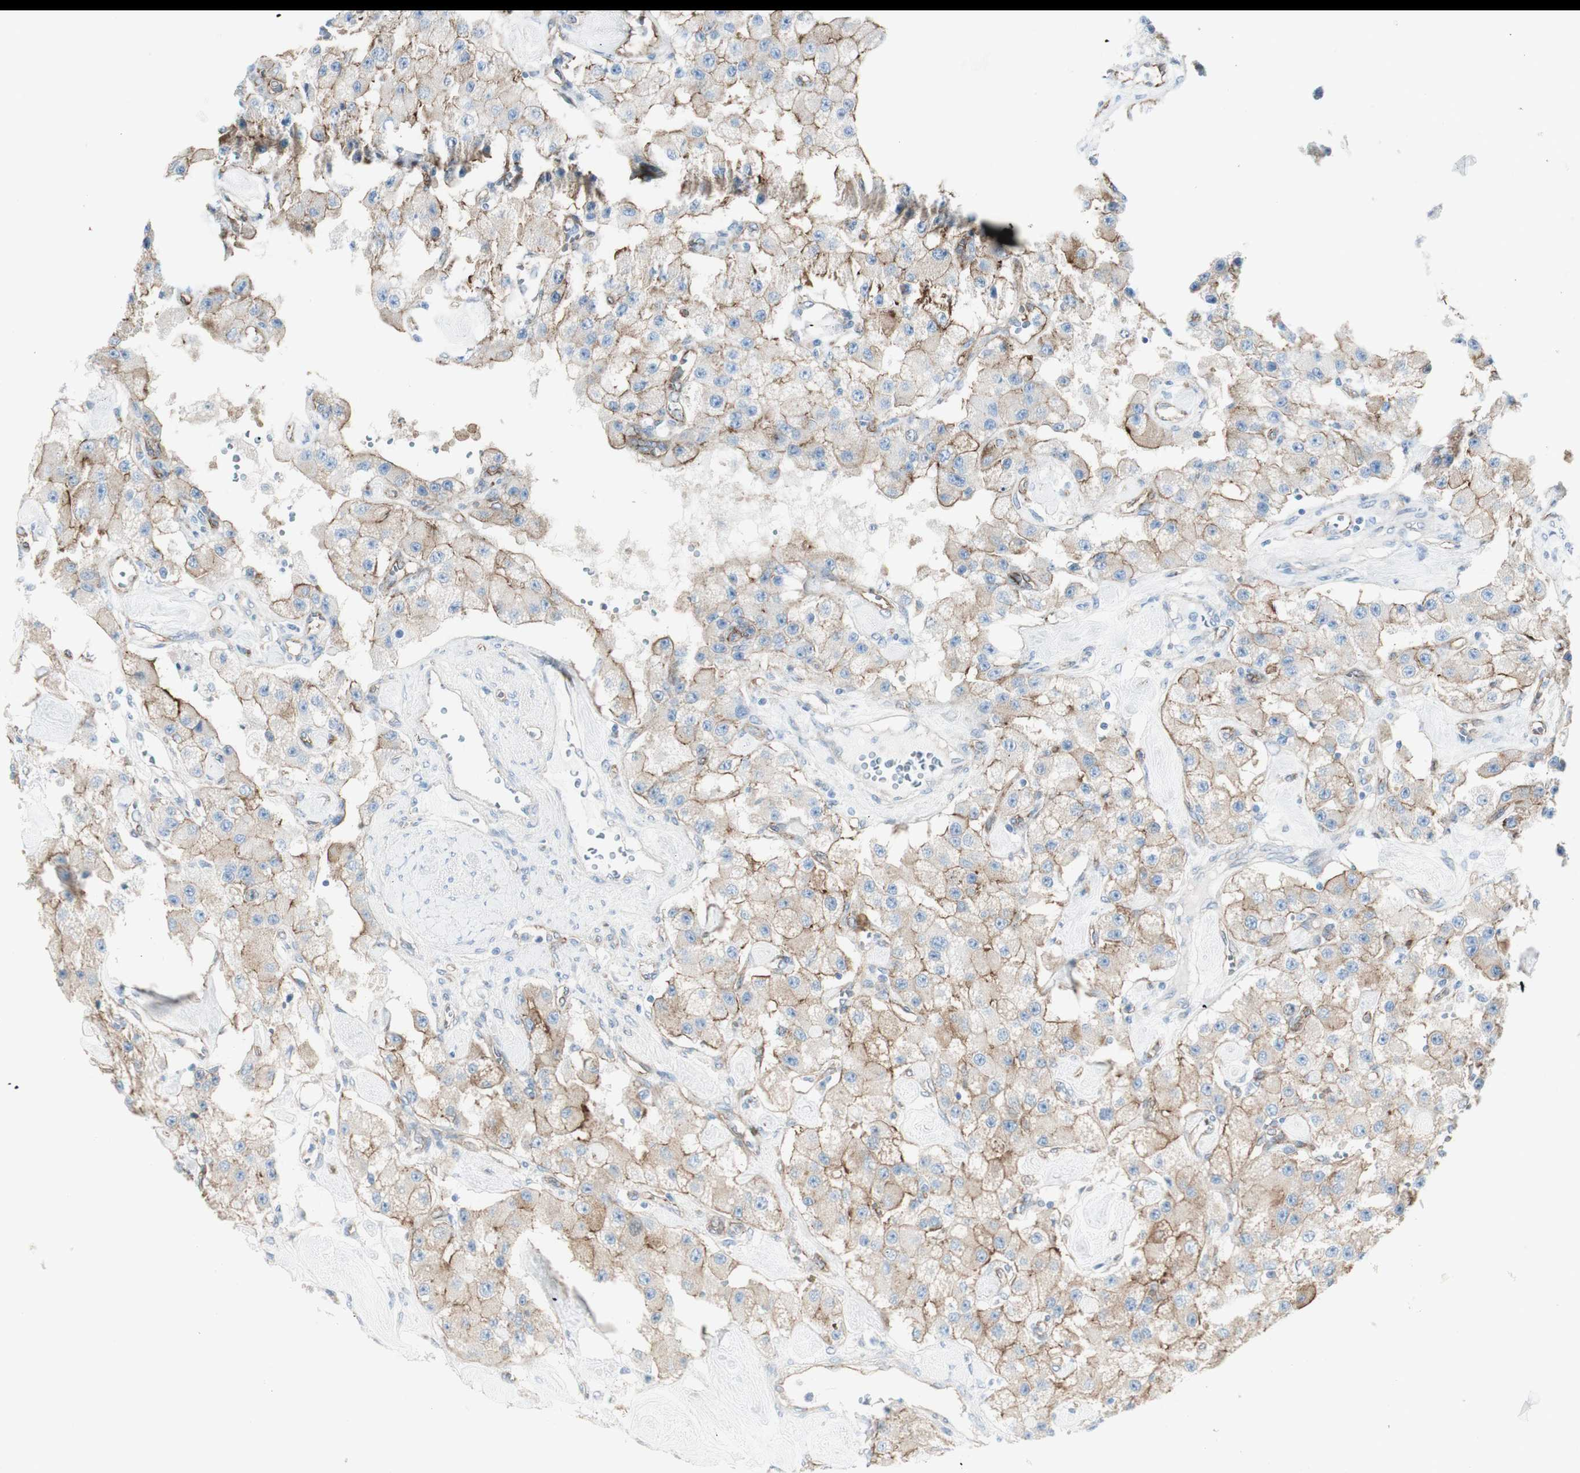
{"staining": {"intensity": "moderate", "quantity": "25%-75%", "location": "cytoplasmic/membranous"}, "tissue": "carcinoid", "cell_type": "Tumor cells", "image_type": "cancer", "snomed": [{"axis": "morphology", "description": "Carcinoid, malignant, NOS"}, {"axis": "topography", "description": "Pancreas"}], "caption": "Human carcinoid stained for a protein (brown) shows moderate cytoplasmic/membranous positive expression in about 25%-75% of tumor cells.", "gene": "MYO6", "patient": {"sex": "male", "age": 41}}